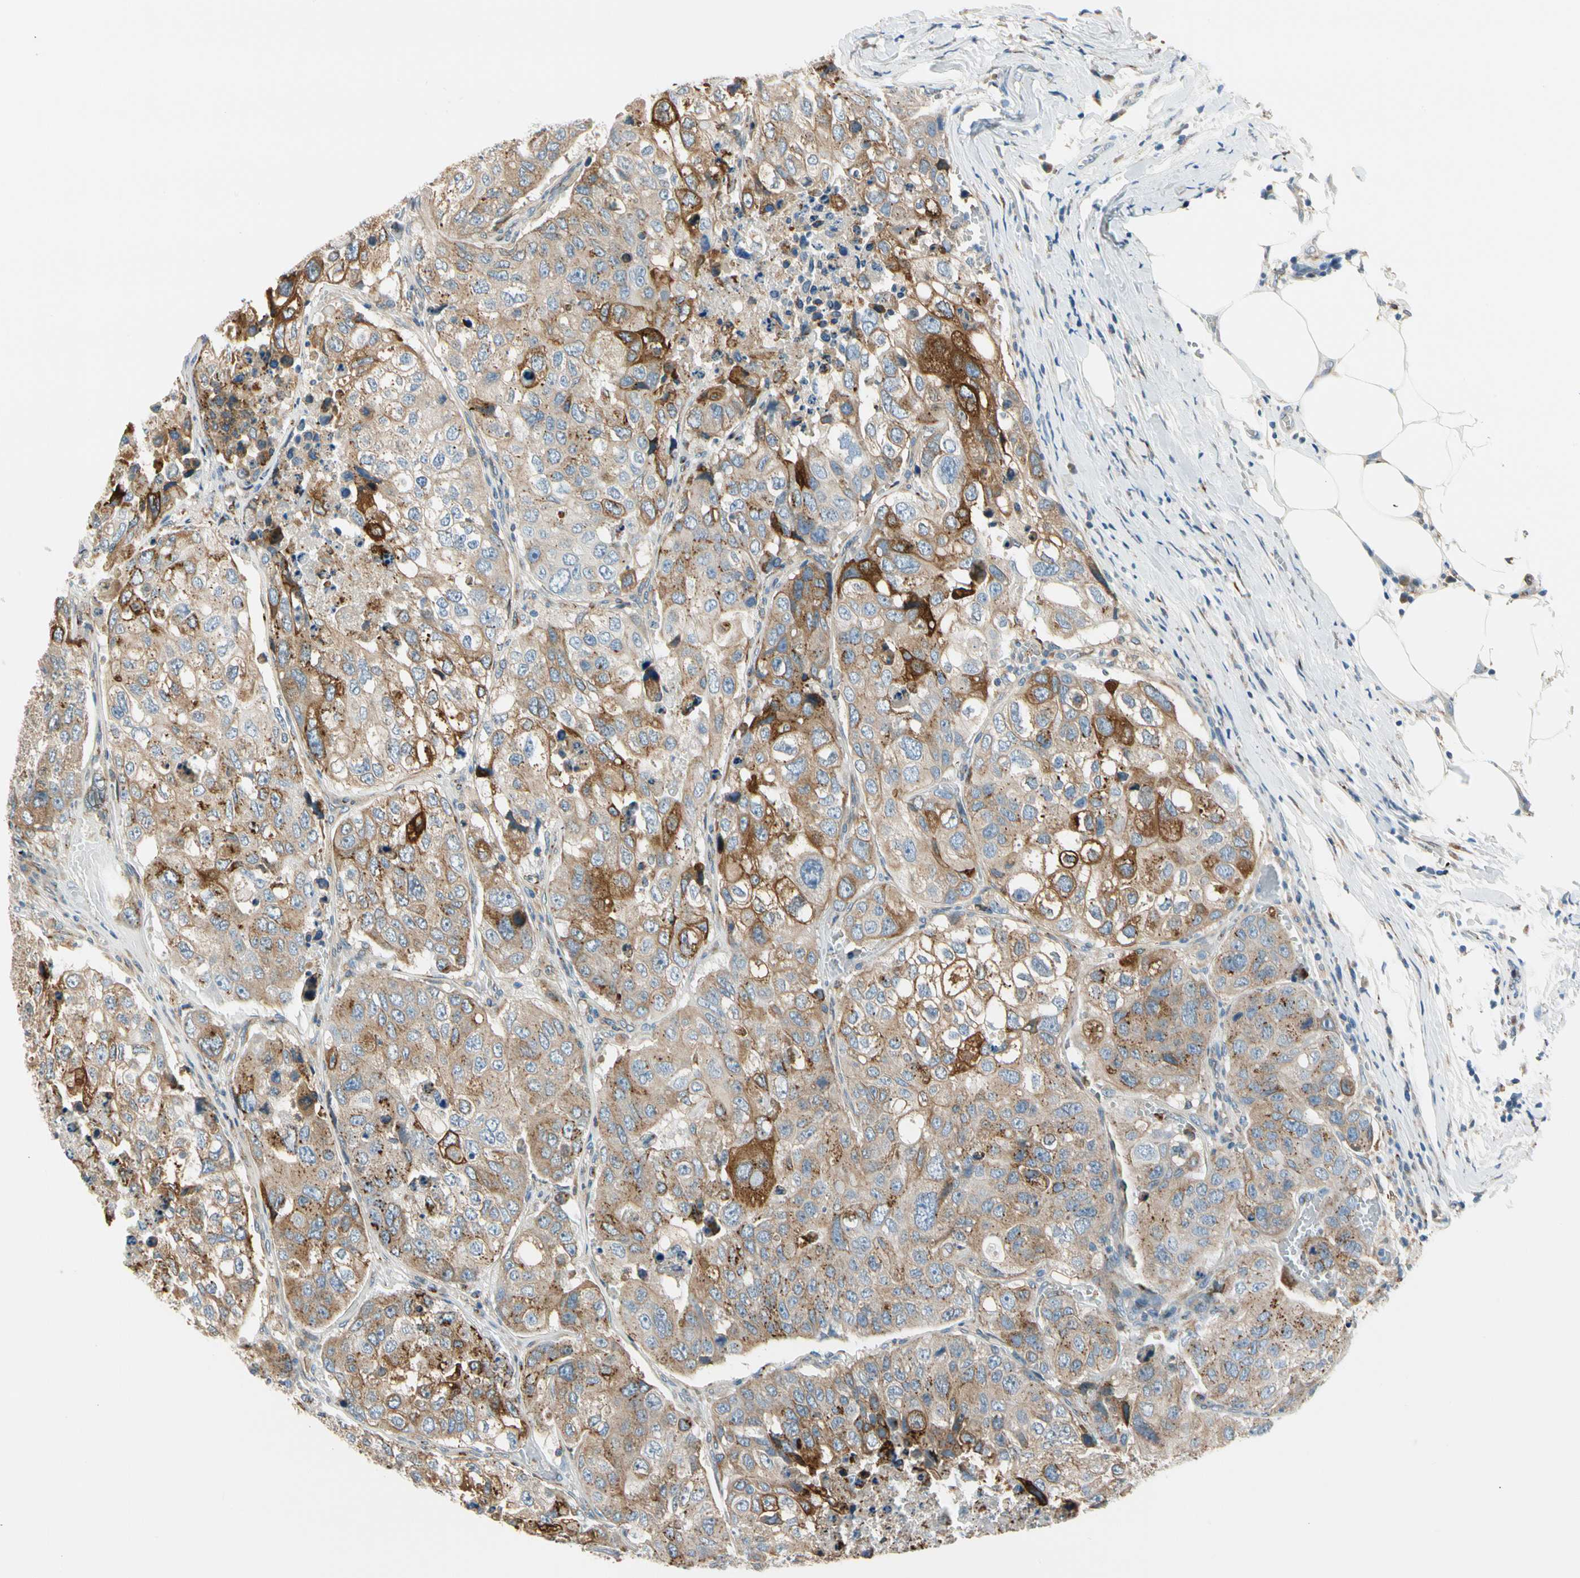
{"staining": {"intensity": "moderate", "quantity": ">75%", "location": "cytoplasmic/membranous"}, "tissue": "urothelial cancer", "cell_type": "Tumor cells", "image_type": "cancer", "snomed": [{"axis": "morphology", "description": "Urothelial carcinoma, High grade"}, {"axis": "topography", "description": "Lymph node"}, {"axis": "topography", "description": "Urinary bladder"}], "caption": "IHC photomicrograph of neoplastic tissue: urothelial cancer stained using IHC reveals medium levels of moderate protein expression localized specifically in the cytoplasmic/membranous of tumor cells, appearing as a cytoplasmic/membranous brown color.", "gene": "NUCB1", "patient": {"sex": "male", "age": 51}}